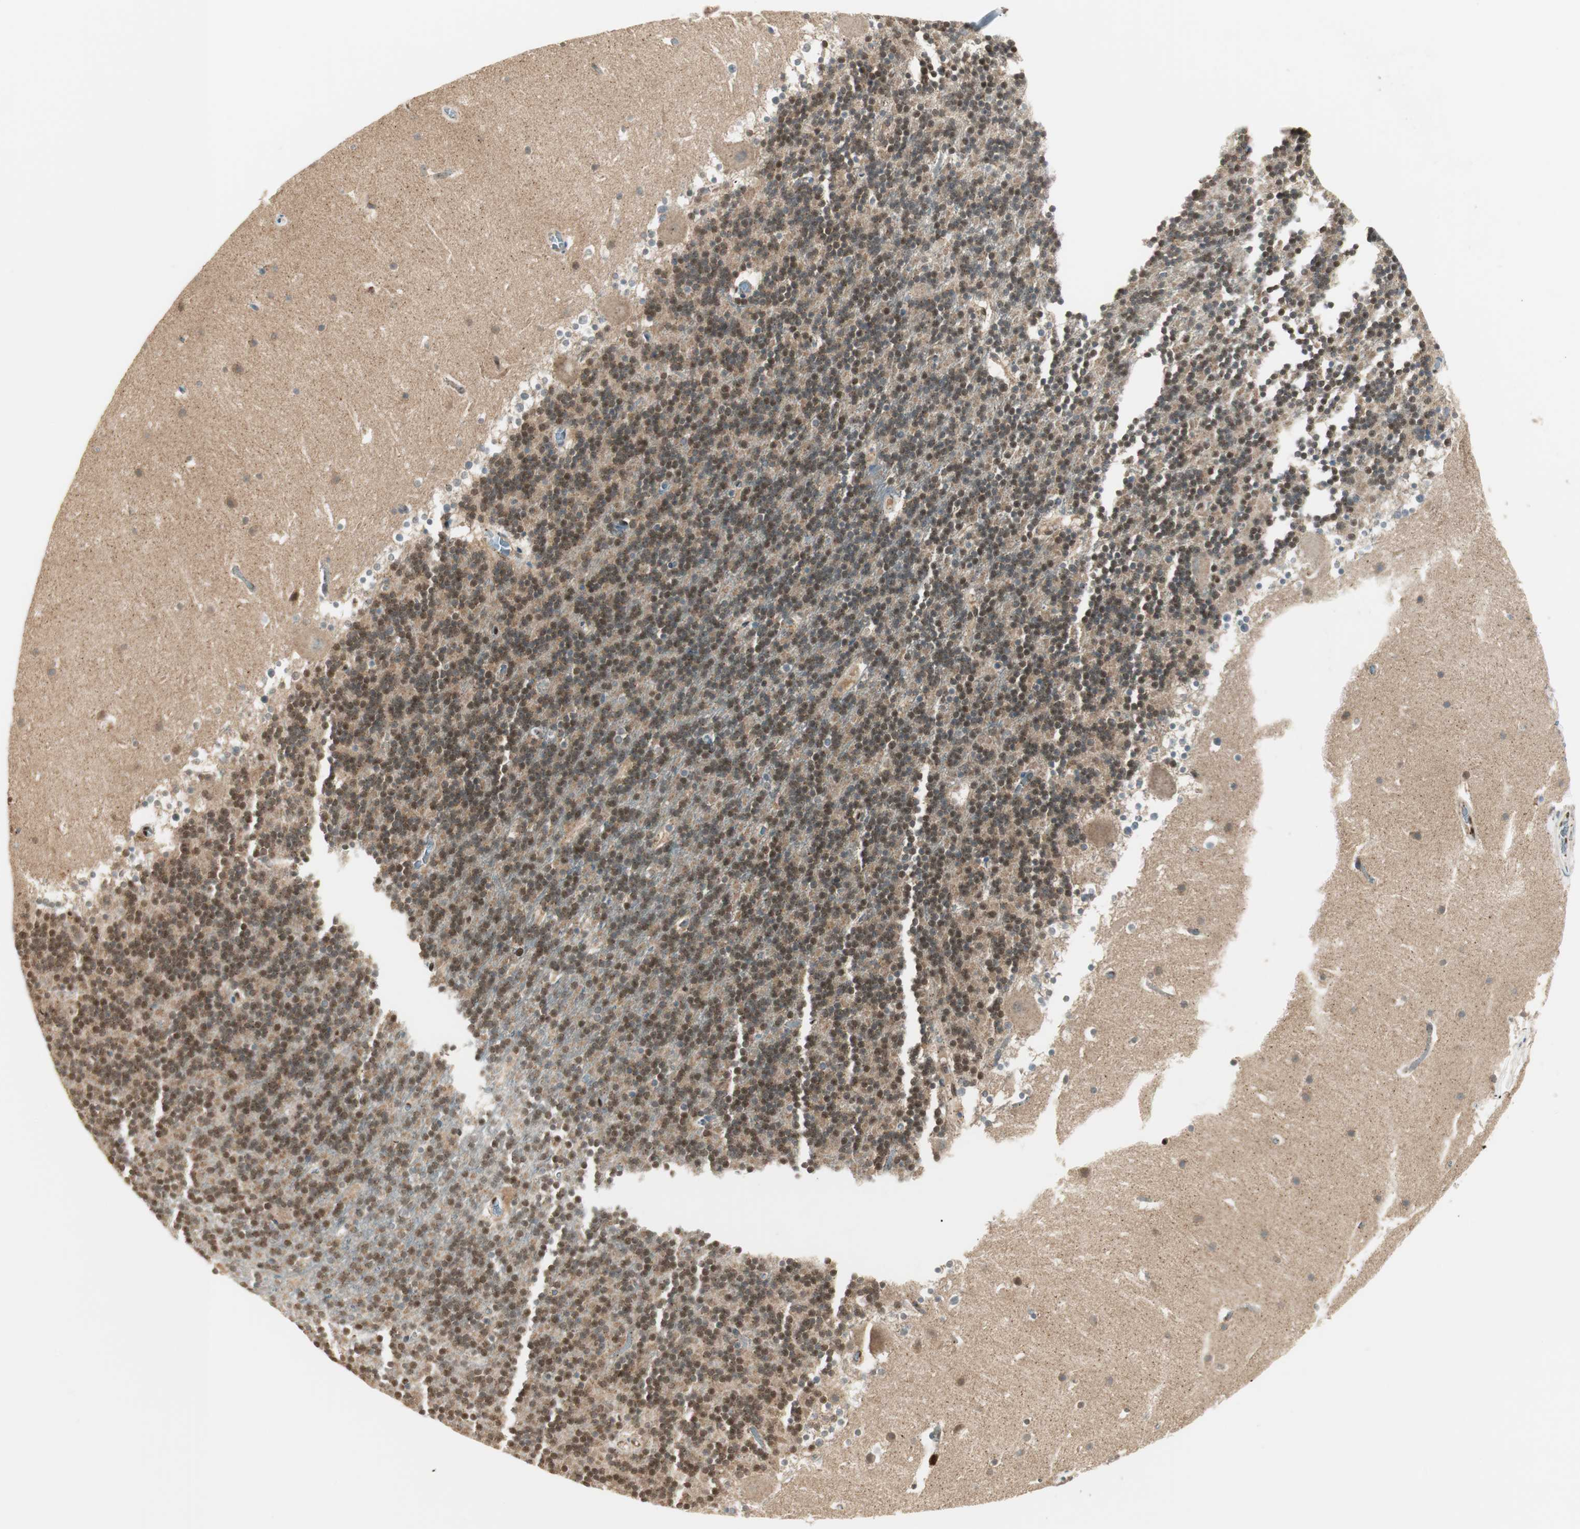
{"staining": {"intensity": "moderate", "quantity": "25%-75%", "location": "nuclear"}, "tissue": "cerebellum", "cell_type": "Cells in granular layer", "image_type": "normal", "snomed": [{"axis": "morphology", "description": "Normal tissue, NOS"}, {"axis": "topography", "description": "Cerebellum"}], "caption": "Cerebellum stained for a protein shows moderate nuclear positivity in cells in granular layer. (DAB (3,3'-diaminobenzidine) = brown stain, brightfield microscopy at high magnification).", "gene": "LTA4H", "patient": {"sex": "male", "age": 45}}